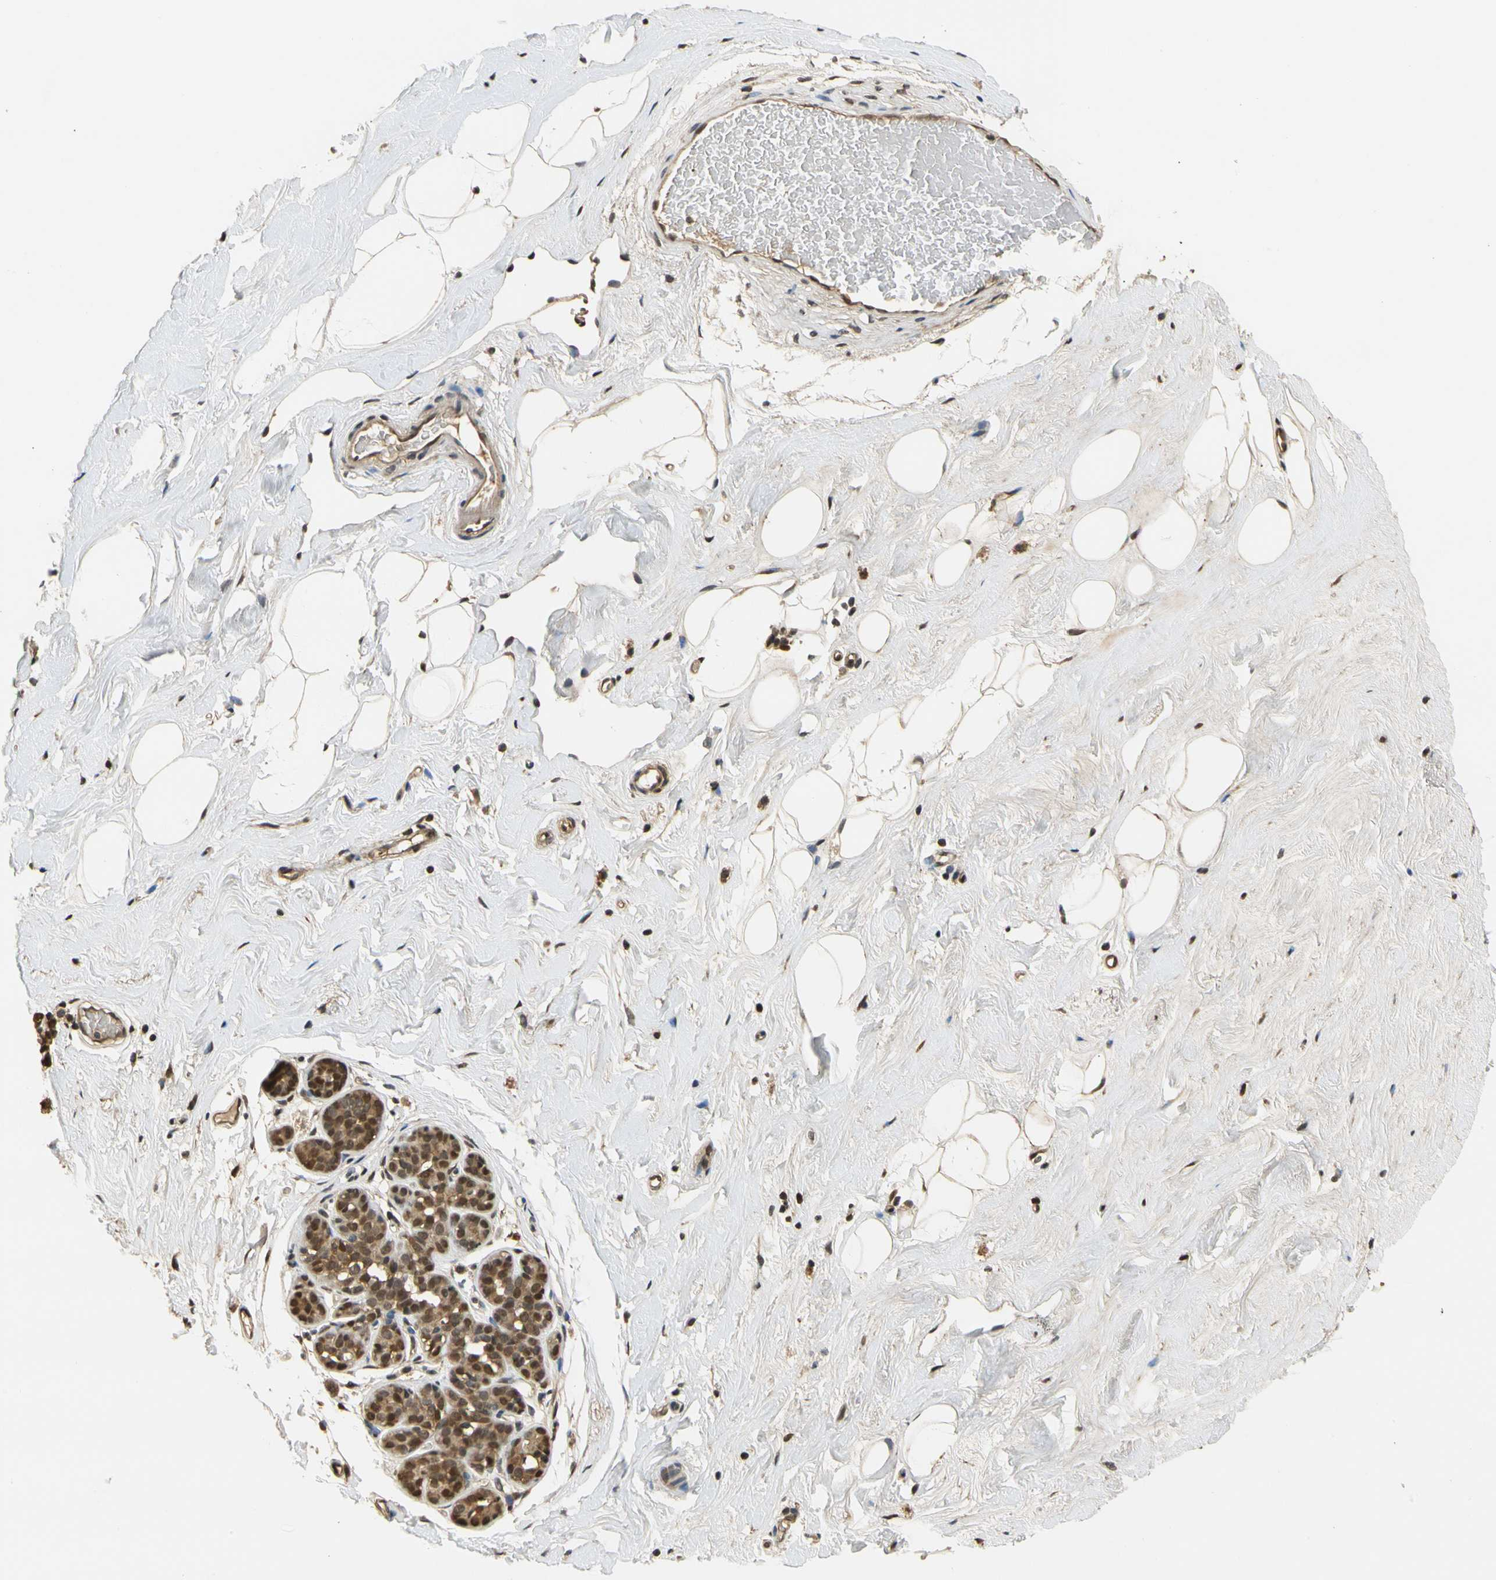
{"staining": {"intensity": "moderate", "quantity": ">75%", "location": "cytoplasmic/membranous,nuclear"}, "tissue": "breast", "cell_type": "Adipocytes", "image_type": "normal", "snomed": [{"axis": "morphology", "description": "Normal tissue, NOS"}, {"axis": "topography", "description": "Breast"}], "caption": "Breast stained for a protein (brown) demonstrates moderate cytoplasmic/membranous,nuclear positive staining in approximately >75% of adipocytes.", "gene": "SOD1", "patient": {"sex": "female", "age": 75}}